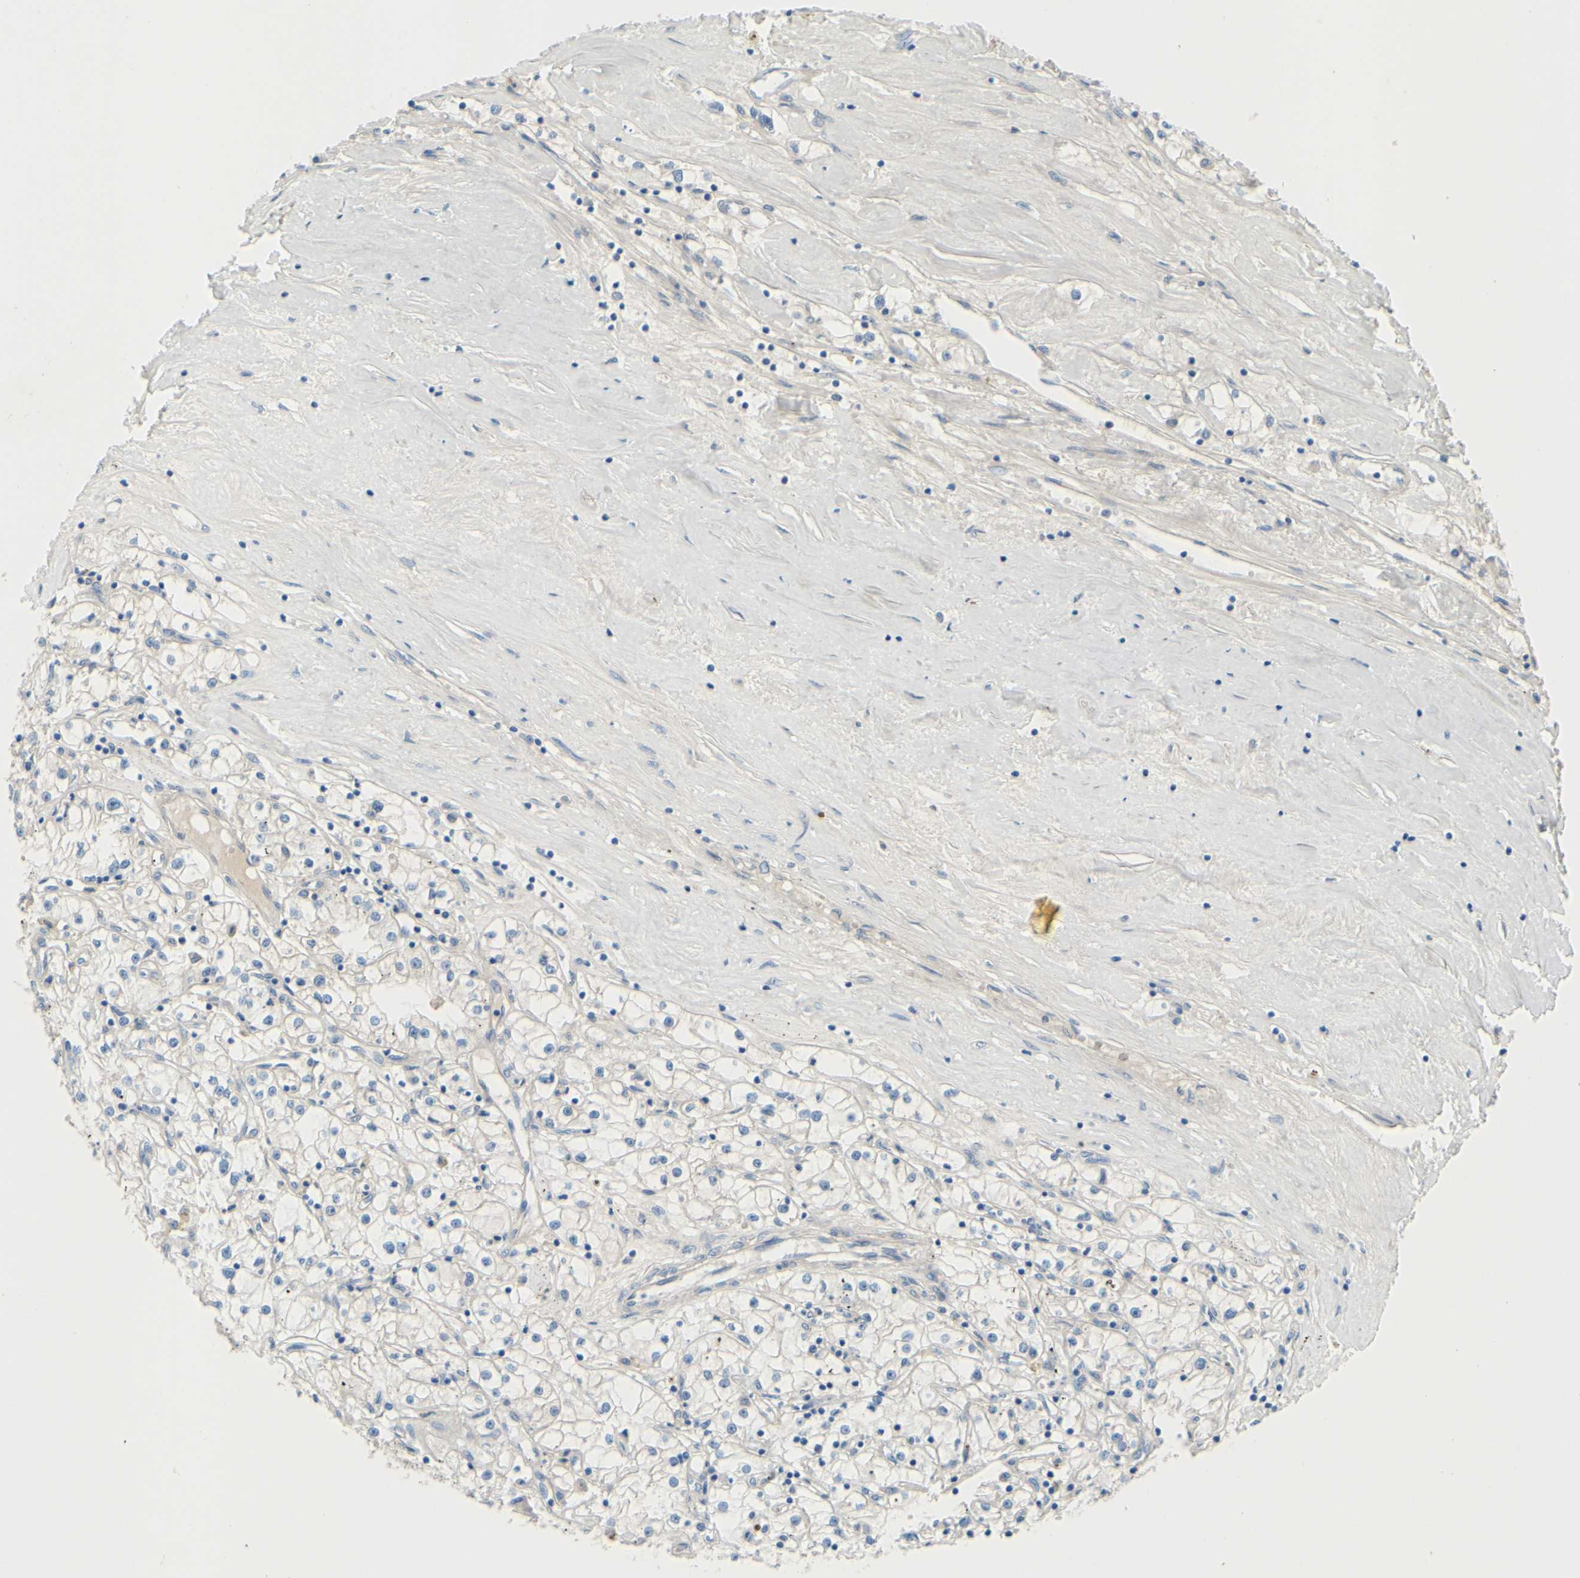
{"staining": {"intensity": "negative", "quantity": "none", "location": "none"}, "tissue": "renal cancer", "cell_type": "Tumor cells", "image_type": "cancer", "snomed": [{"axis": "morphology", "description": "Adenocarcinoma, NOS"}, {"axis": "topography", "description": "Kidney"}], "caption": "Renal adenocarcinoma was stained to show a protein in brown. There is no significant expression in tumor cells. Brightfield microscopy of immunohistochemistry stained with DAB (3,3'-diaminobenzidine) (brown) and hematoxylin (blue), captured at high magnification.", "gene": "ARHGAP1", "patient": {"sex": "male", "age": 56}}